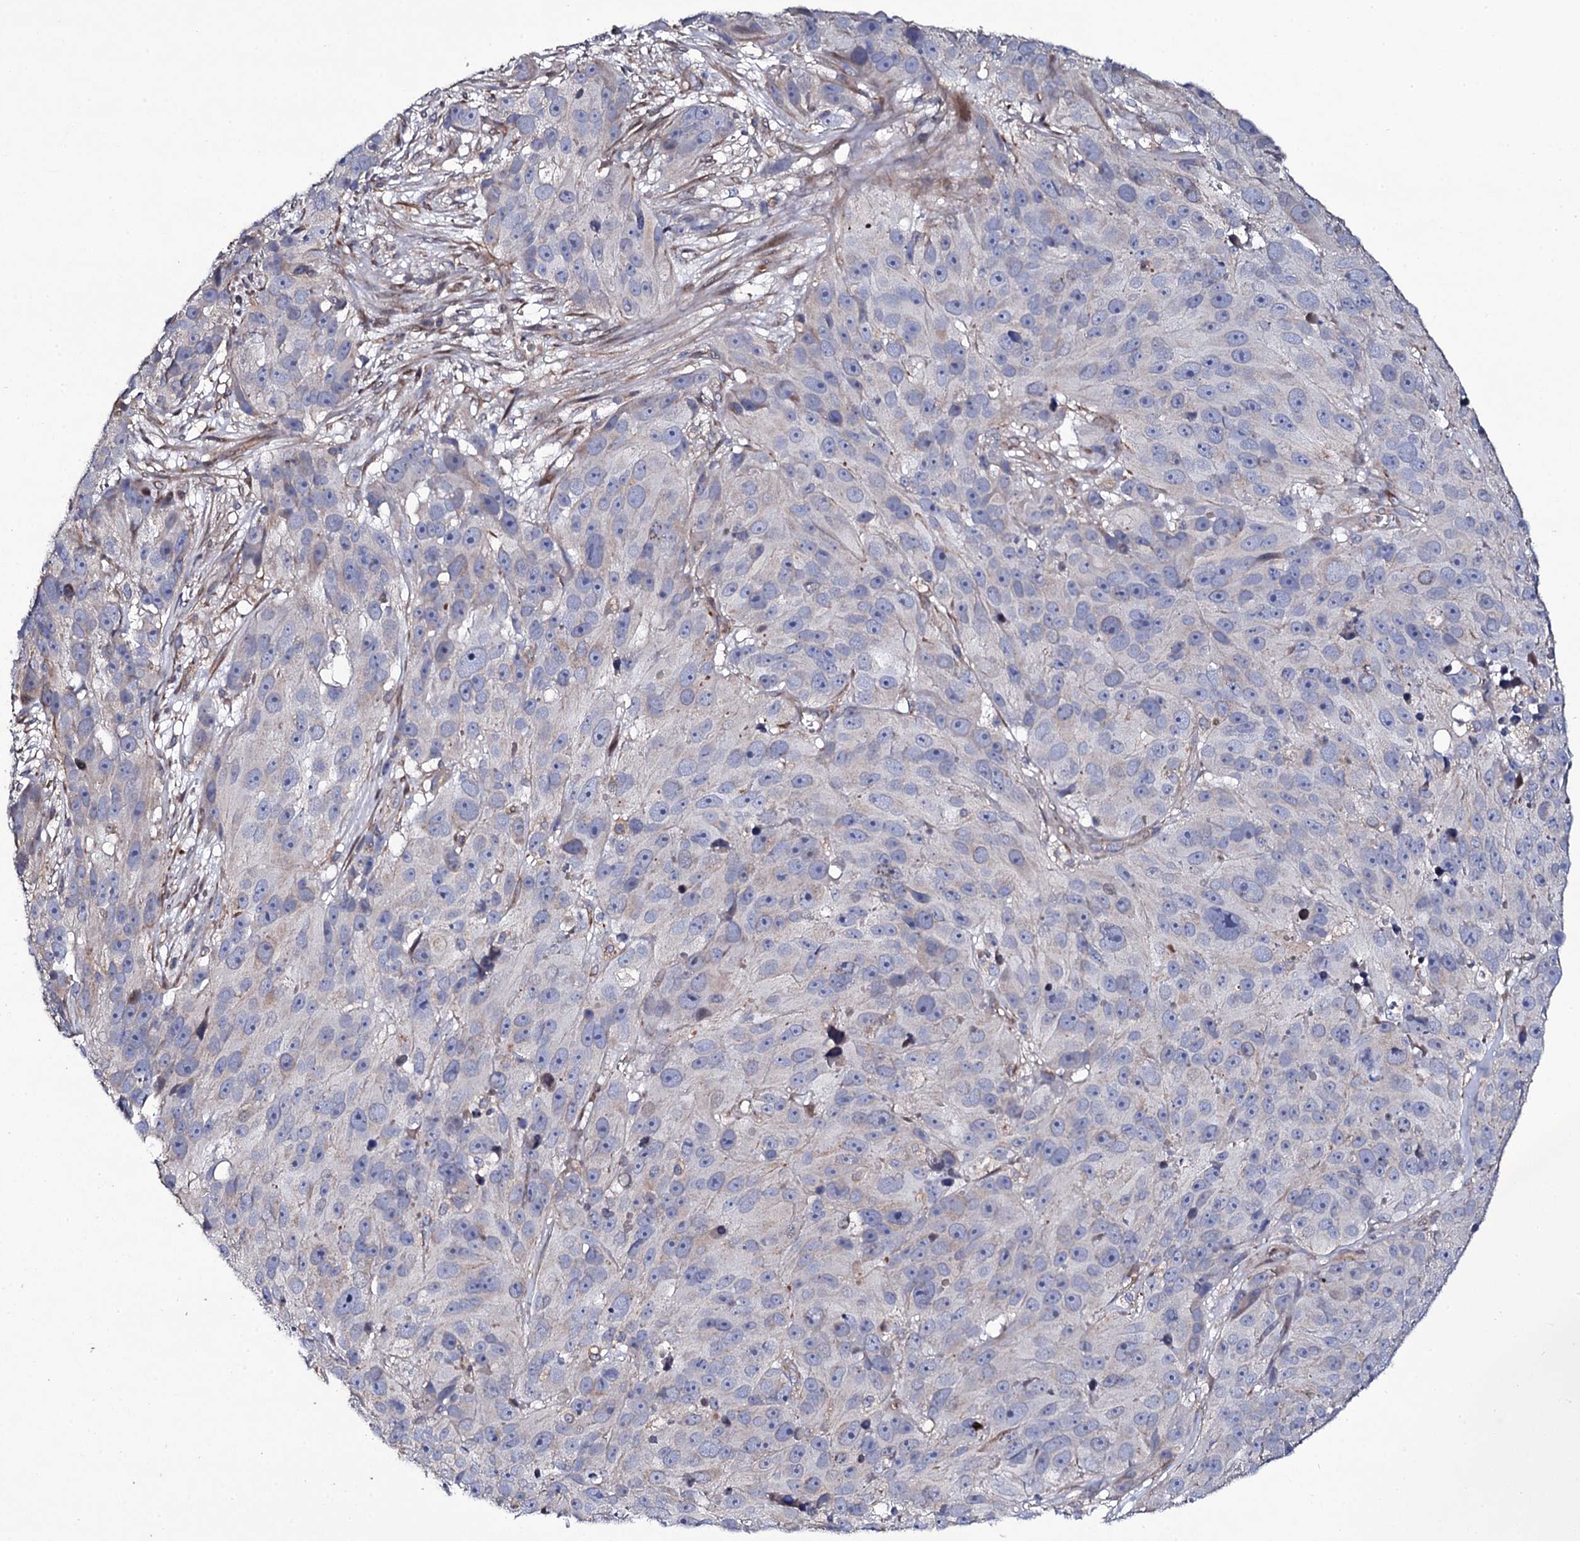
{"staining": {"intensity": "negative", "quantity": "none", "location": "none"}, "tissue": "melanoma", "cell_type": "Tumor cells", "image_type": "cancer", "snomed": [{"axis": "morphology", "description": "Malignant melanoma, NOS"}, {"axis": "topography", "description": "Skin"}], "caption": "Tumor cells are negative for brown protein staining in malignant melanoma.", "gene": "TTC23", "patient": {"sex": "male", "age": 84}}